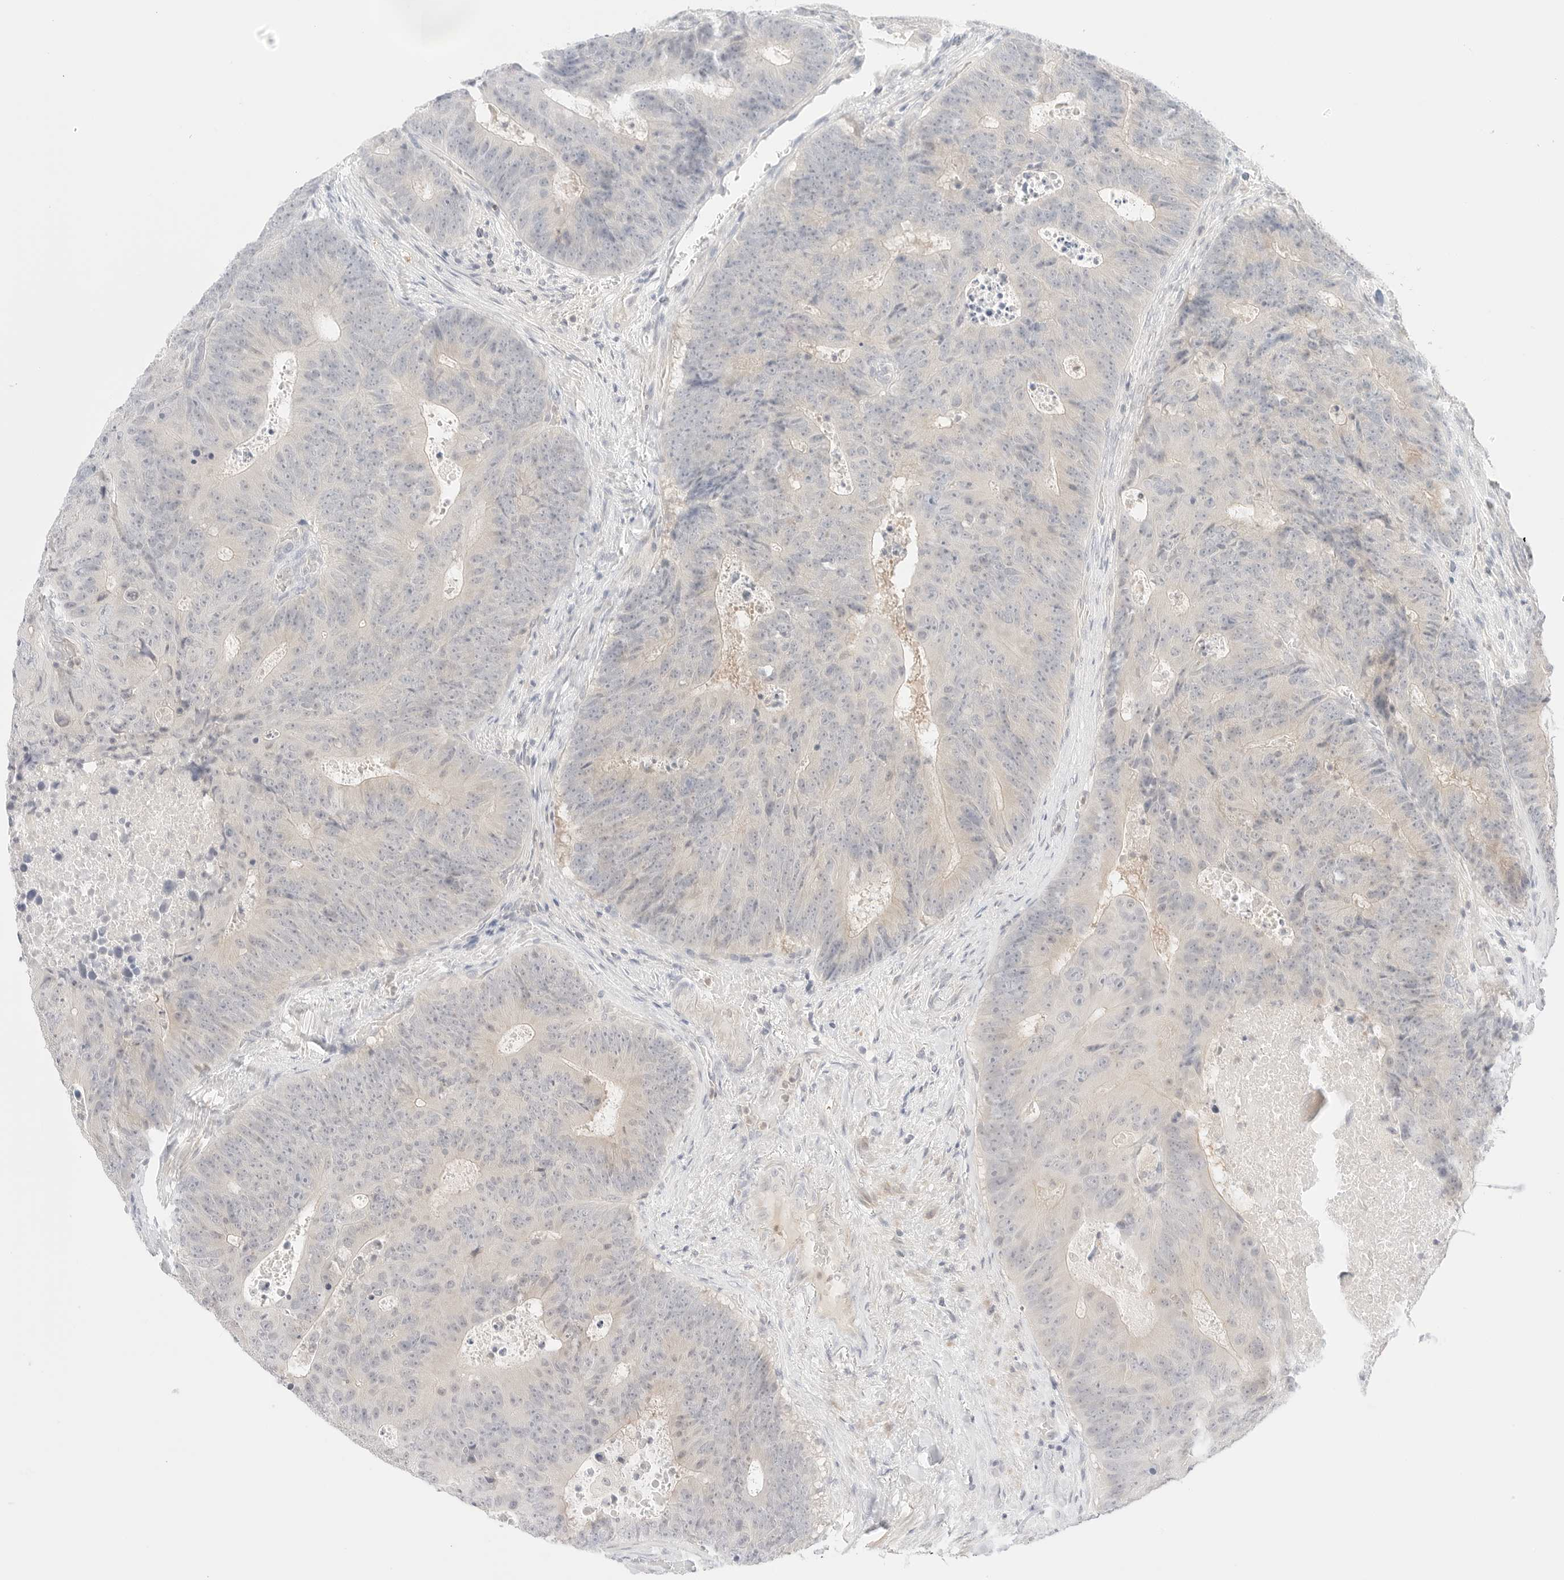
{"staining": {"intensity": "negative", "quantity": "none", "location": "none"}, "tissue": "colorectal cancer", "cell_type": "Tumor cells", "image_type": "cancer", "snomed": [{"axis": "morphology", "description": "Adenocarcinoma, NOS"}, {"axis": "topography", "description": "Colon"}], "caption": "Immunohistochemistry (IHC) photomicrograph of adenocarcinoma (colorectal) stained for a protein (brown), which shows no staining in tumor cells.", "gene": "GNAS", "patient": {"sex": "male", "age": 87}}